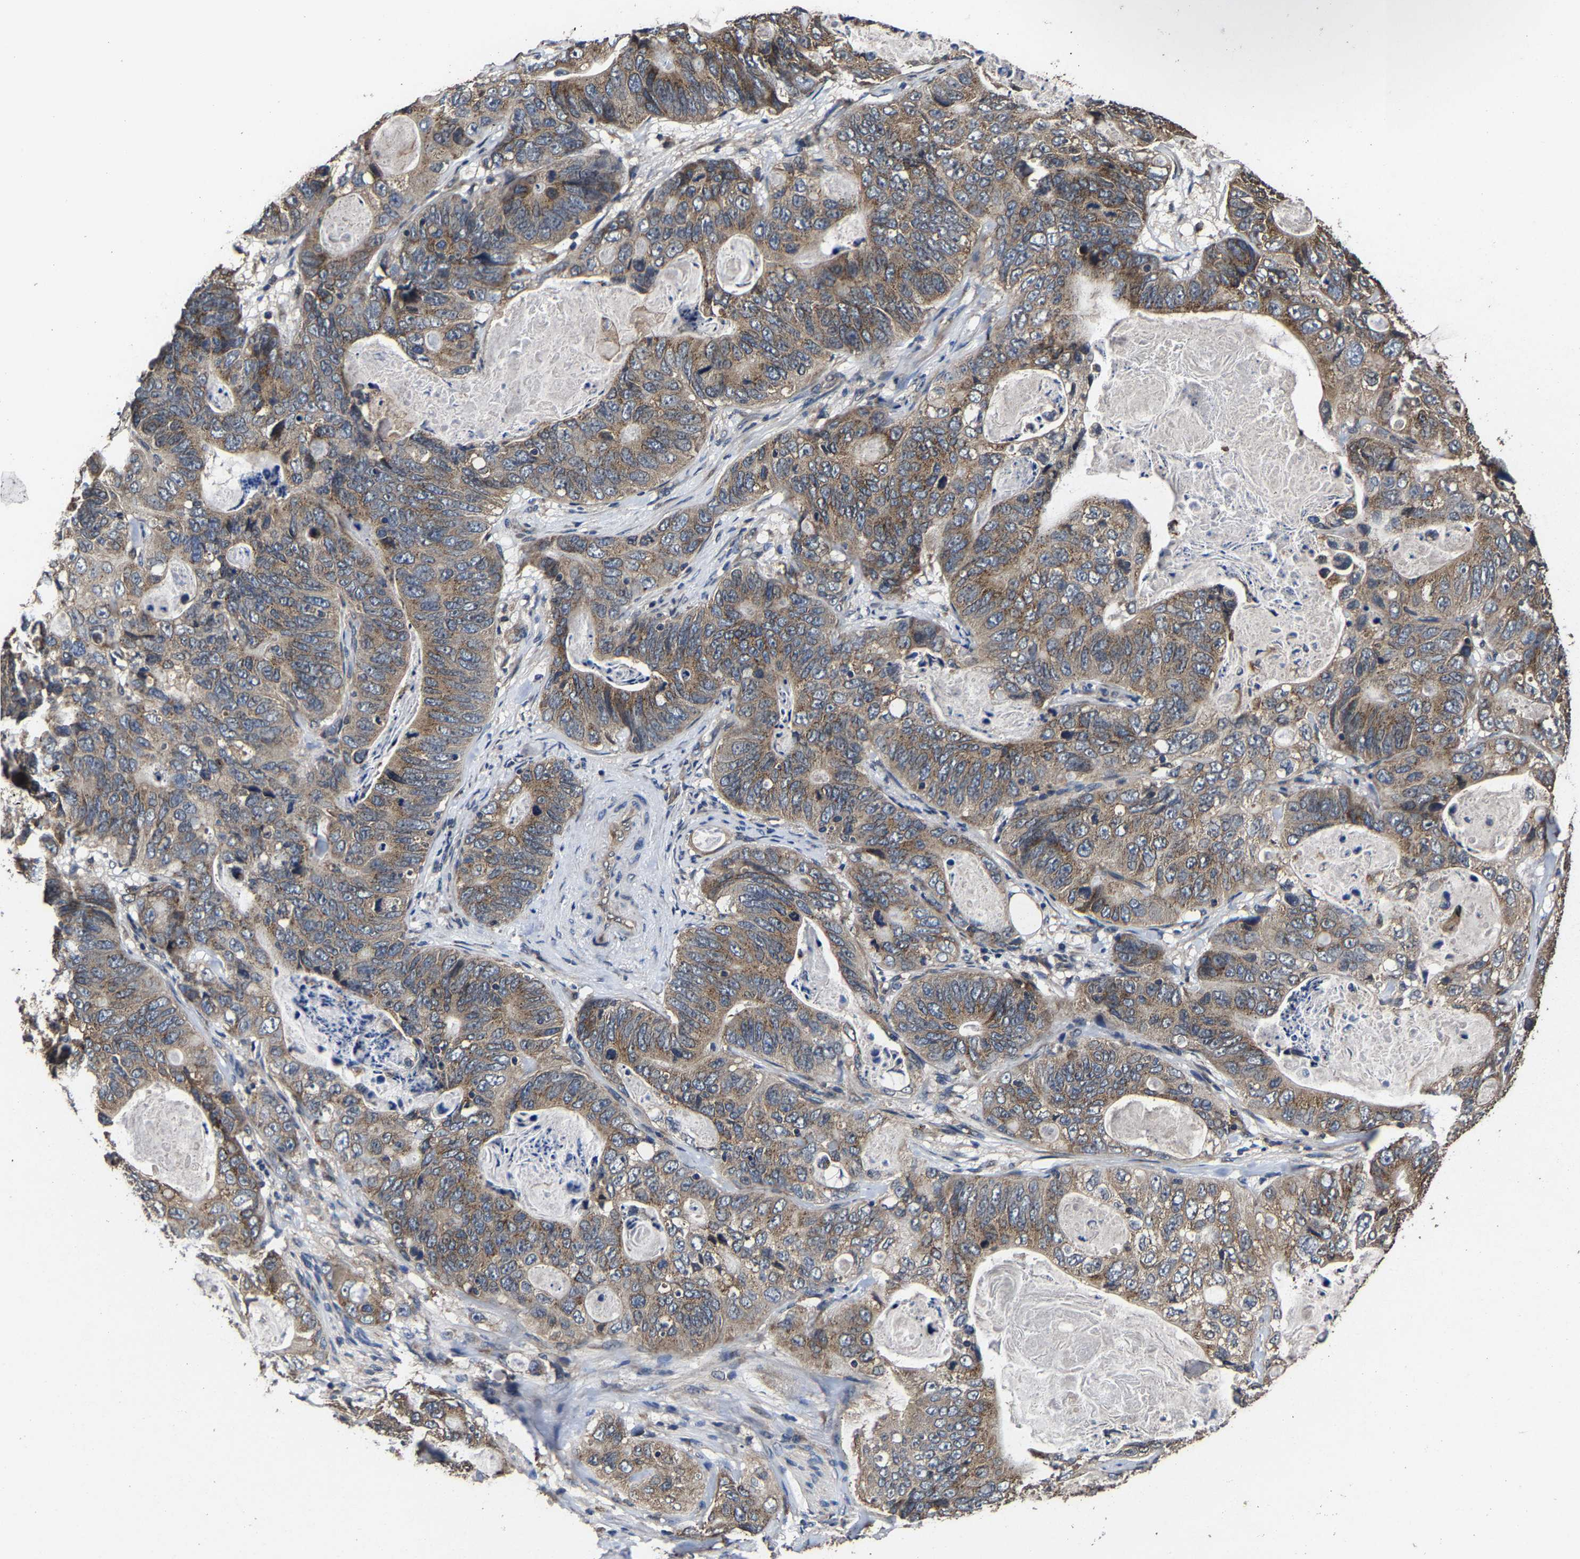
{"staining": {"intensity": "moderate", "quantity": ">75%", "location": "cytoplasmic/membranous"}, "tissue": "stomach cancer", "cell_type": "Tumor cells", "image_type": "cancer", "snomed": [{"axis": "morphology", "description": "Normal tissue, NOS"}, {"axis": "morphology", "description": "Adenocarcinoma, NOS"}, {"axis": "topography", "description": "Stomach"}], "caption": "Moderate cytoplasmic/membranous positivity is seen in about >75% of tumor cells in stomach adenocarcinoma.", "gene": "EBAG9", "patient": {"sex": "female", "age": 89}}